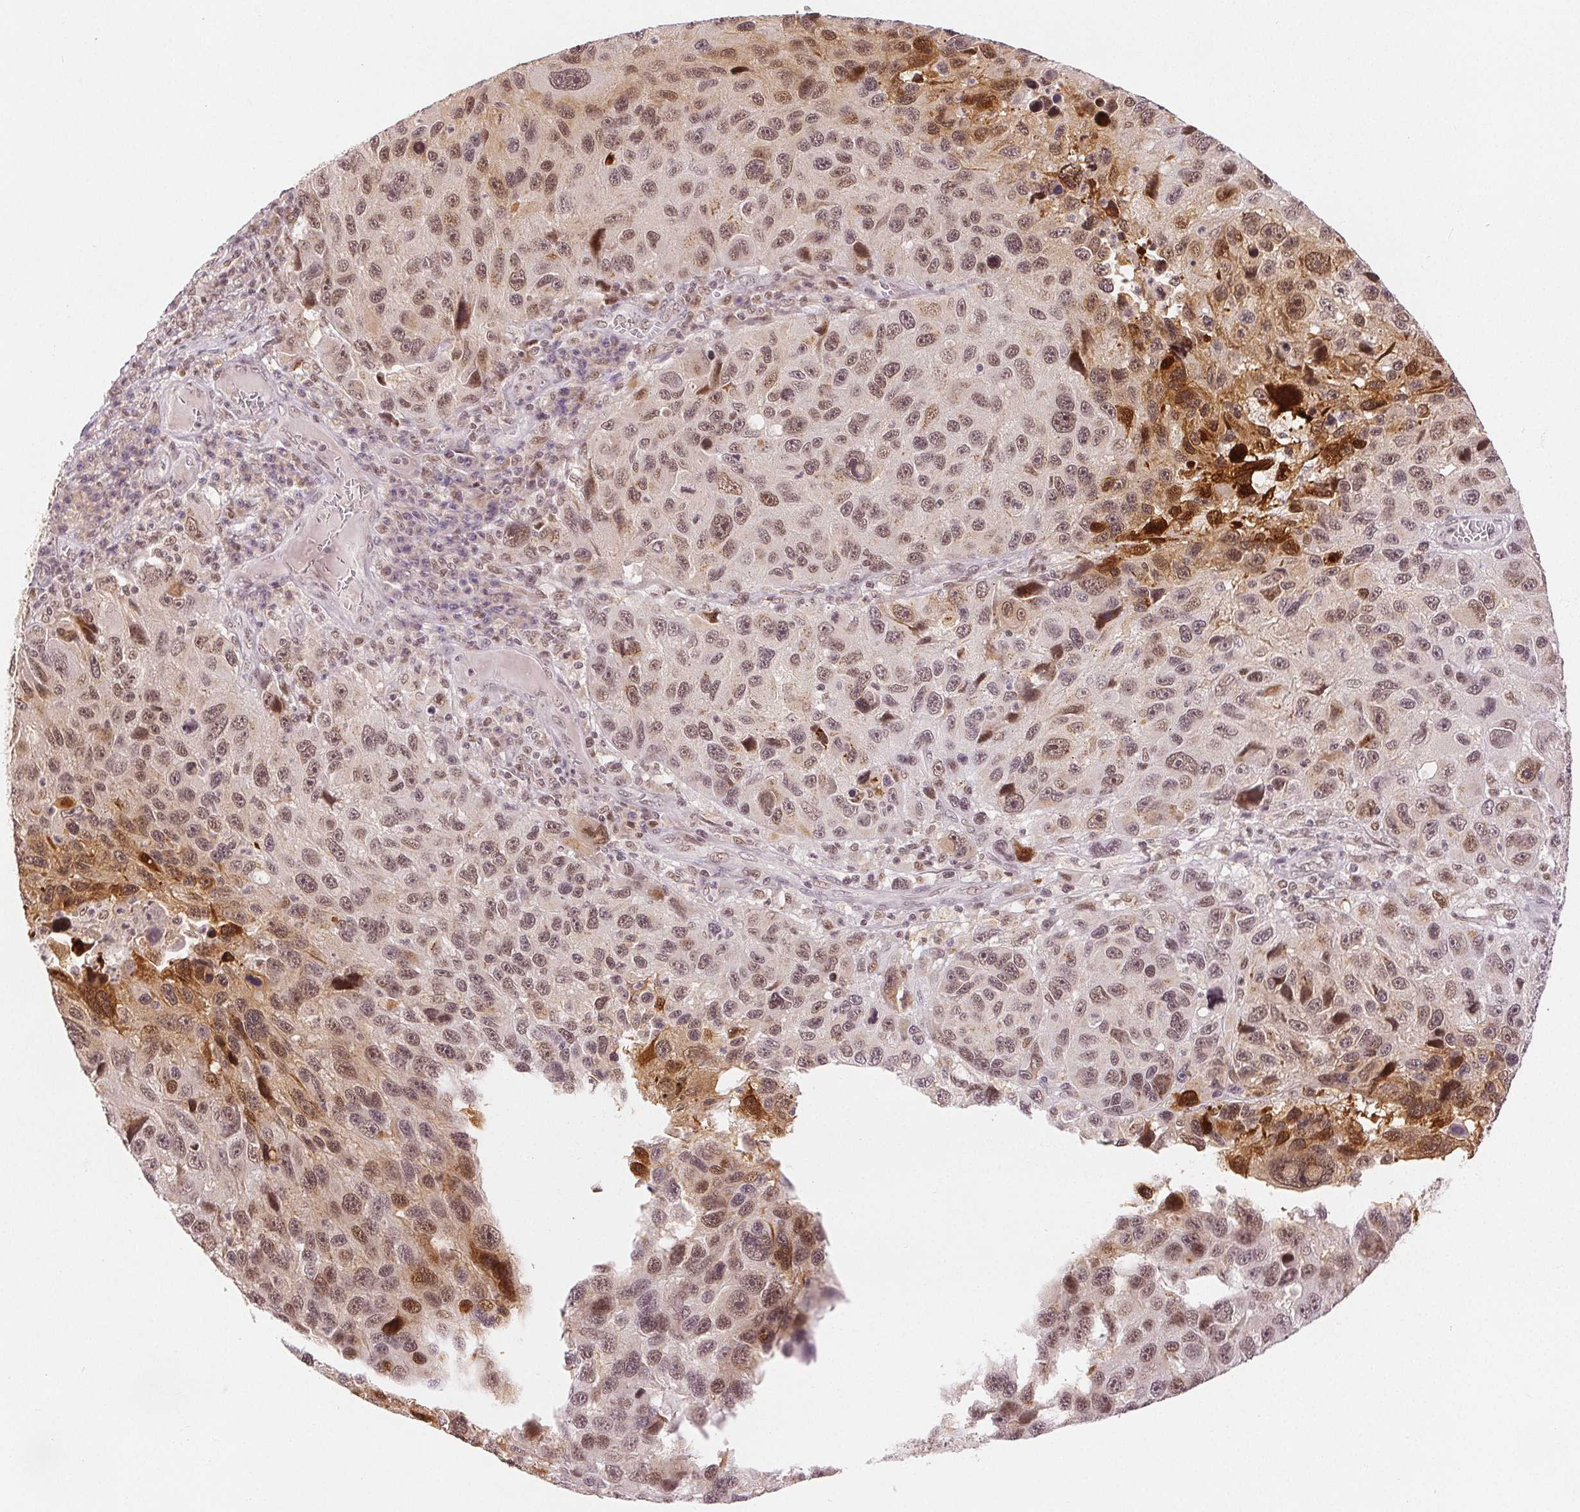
{"staining": {"intensity": "moderate", "quantity": ">75%", "location": "nuclear"}, "tissue": "melanoma", "cell_type": "Tumor cells", "image_type": "cancer", "snomed": [{"axis": "morphology", "description": "Malignant melanoma, NOS"}, {"axis": "topography", "description": "Skin"}], "caption": "Immunohistochemical staining of malignant melanoma reveals medium levels of moderate nuclear positivity in about >75% of tumor cells. (brown staining indicates protein expression, while blue staining denotes nuclei).", "gene": "DEK", "patient": {"sex": "male", "age": 53}}